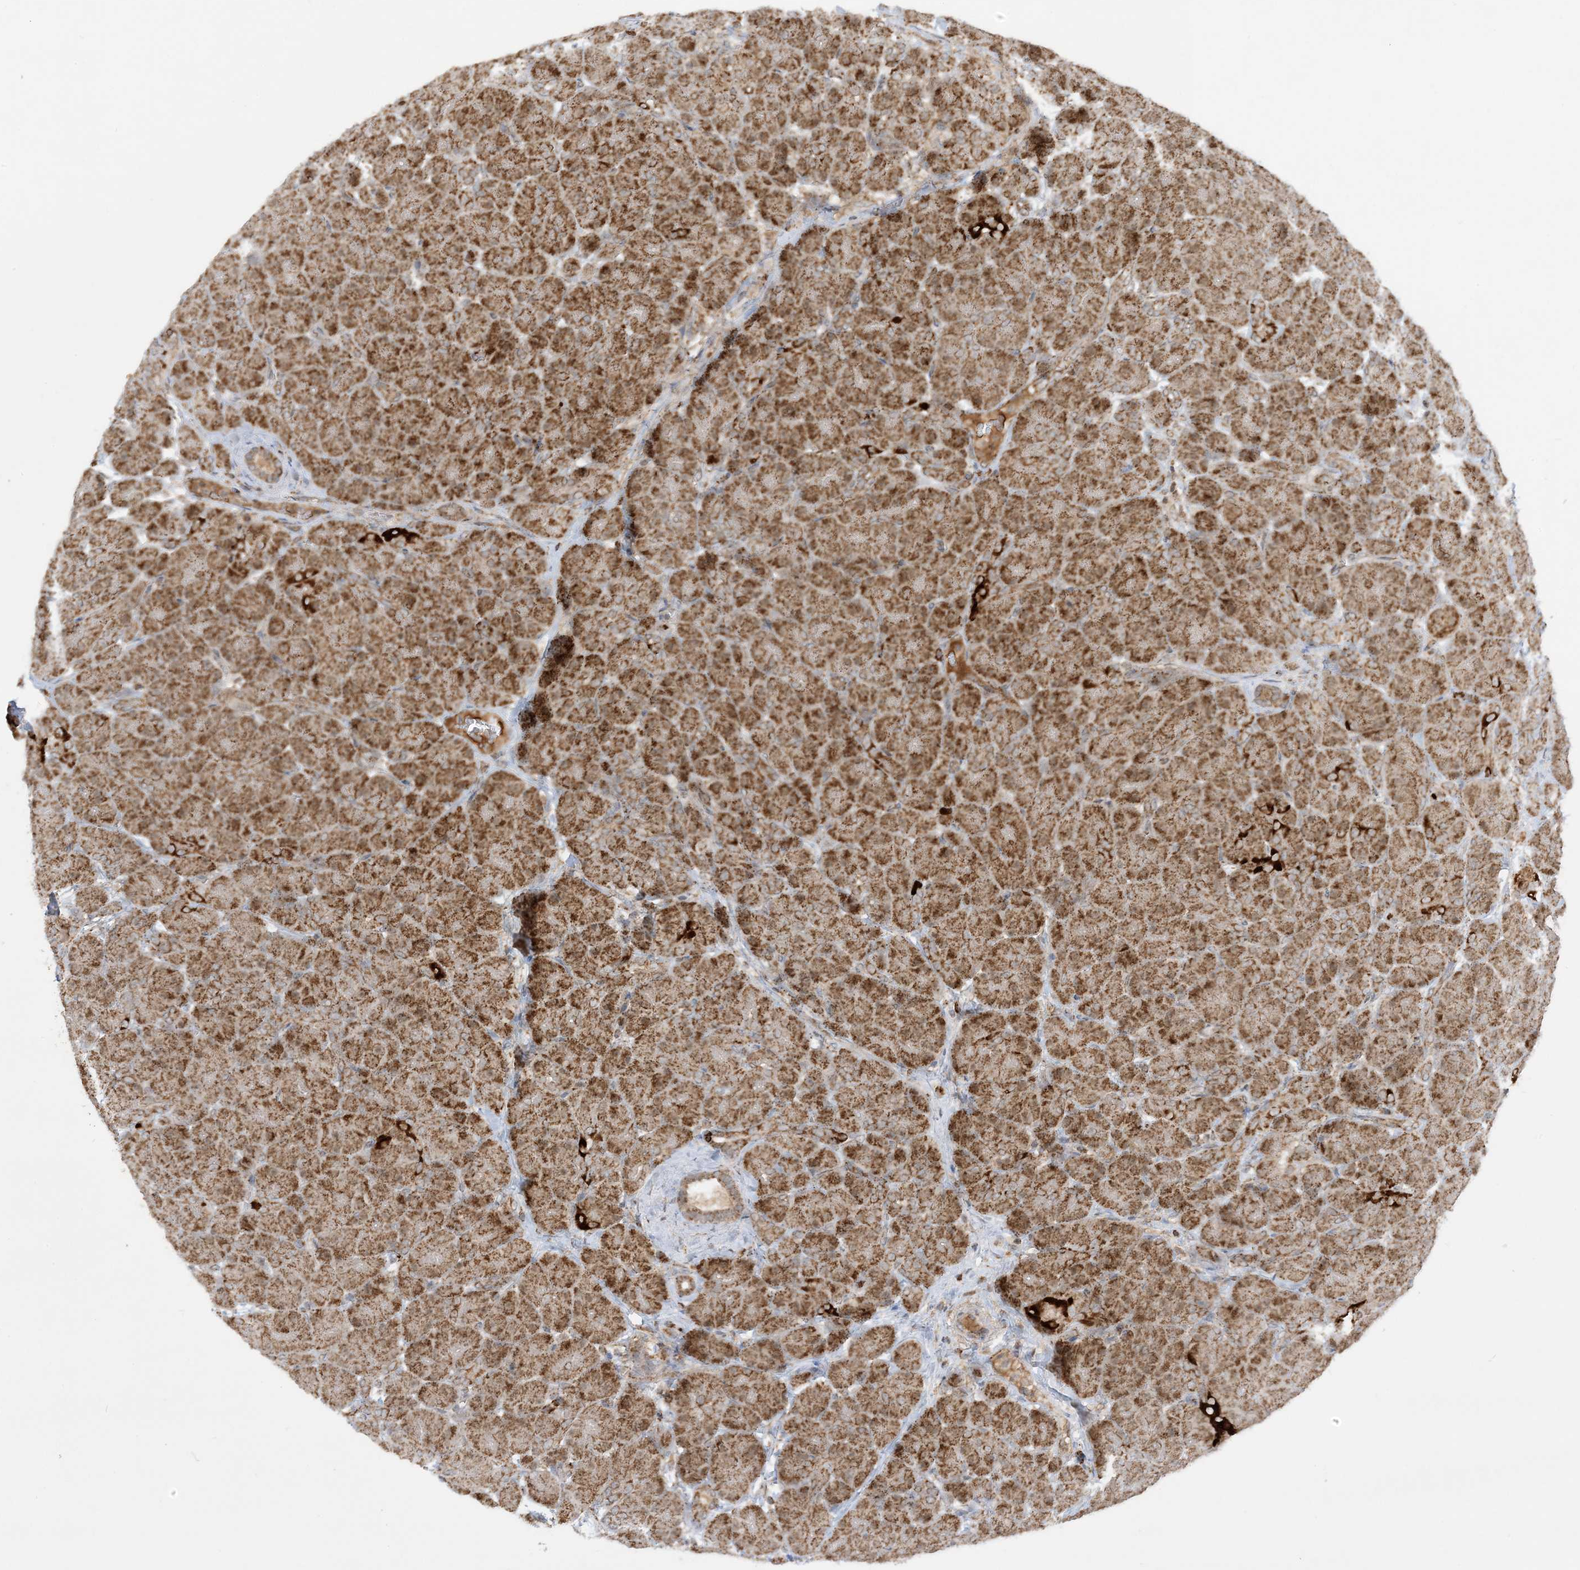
{"staining": {"intensity": "moderate", "quantity": ">75%", "location": "cytoplasmic/membranous"}, "tissue": "pancreas", "cell_type": "Exocrine glandular cells", "image_type": "normal", "snomed": [{"axis": "morphology", "description": "Normal tissue, NOS"}, {"axis": "topography", "description": "Pancreas"}], "caption": "Protein staining exhibits moderate cytoplasmic/membranous staining in approximately >75% of exocrine glandular cells in normal pancreas. (Brightfield microscopy of DAB IHC at high magnification).", "gene": "NDUFAF3", "patient": {"sex": "male", "age": 66}}